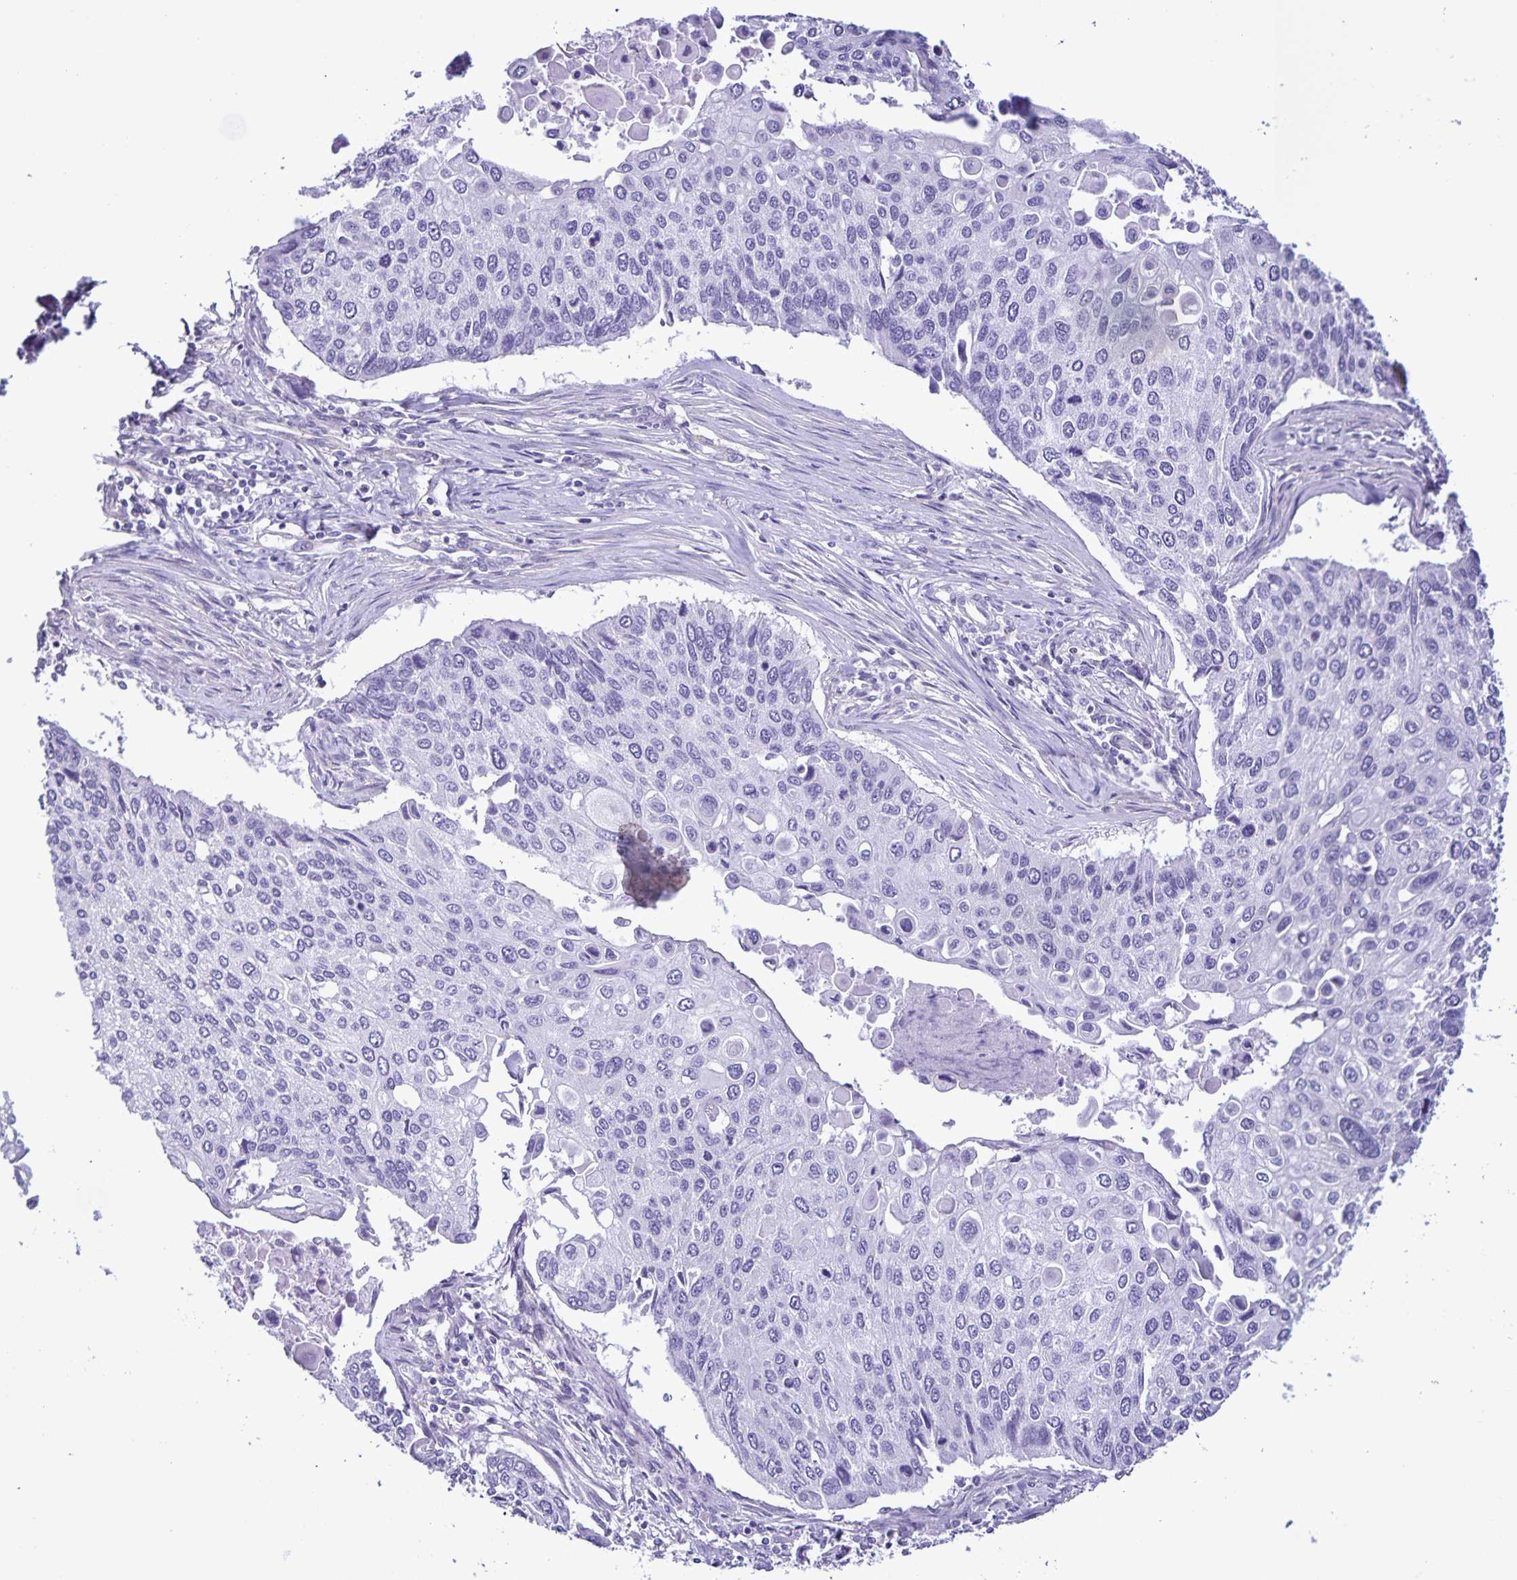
{"staining": {"intensity": "negative", "quantity": "none", "location": "none"}, "tissue": "lung cancer", "cell_type": "Tumor cells", "image_type": "cancer", "snomed": [{"axis": "morphology", "description": "Squamous cell carcinoma, NOS"}, {"axis": "morphology", "description": "Squamous cell carcinoma, metastatic, NOS"}, {"axis": "topography", "description": "Lung"}], "caption": "Tumor cells show no significant expression in lung cancer (metastatic squamous cell carcinoma). Nuclei are stained in blue.", "gene": "BOLL", "patient": {"sex": "male", "age": 63}}